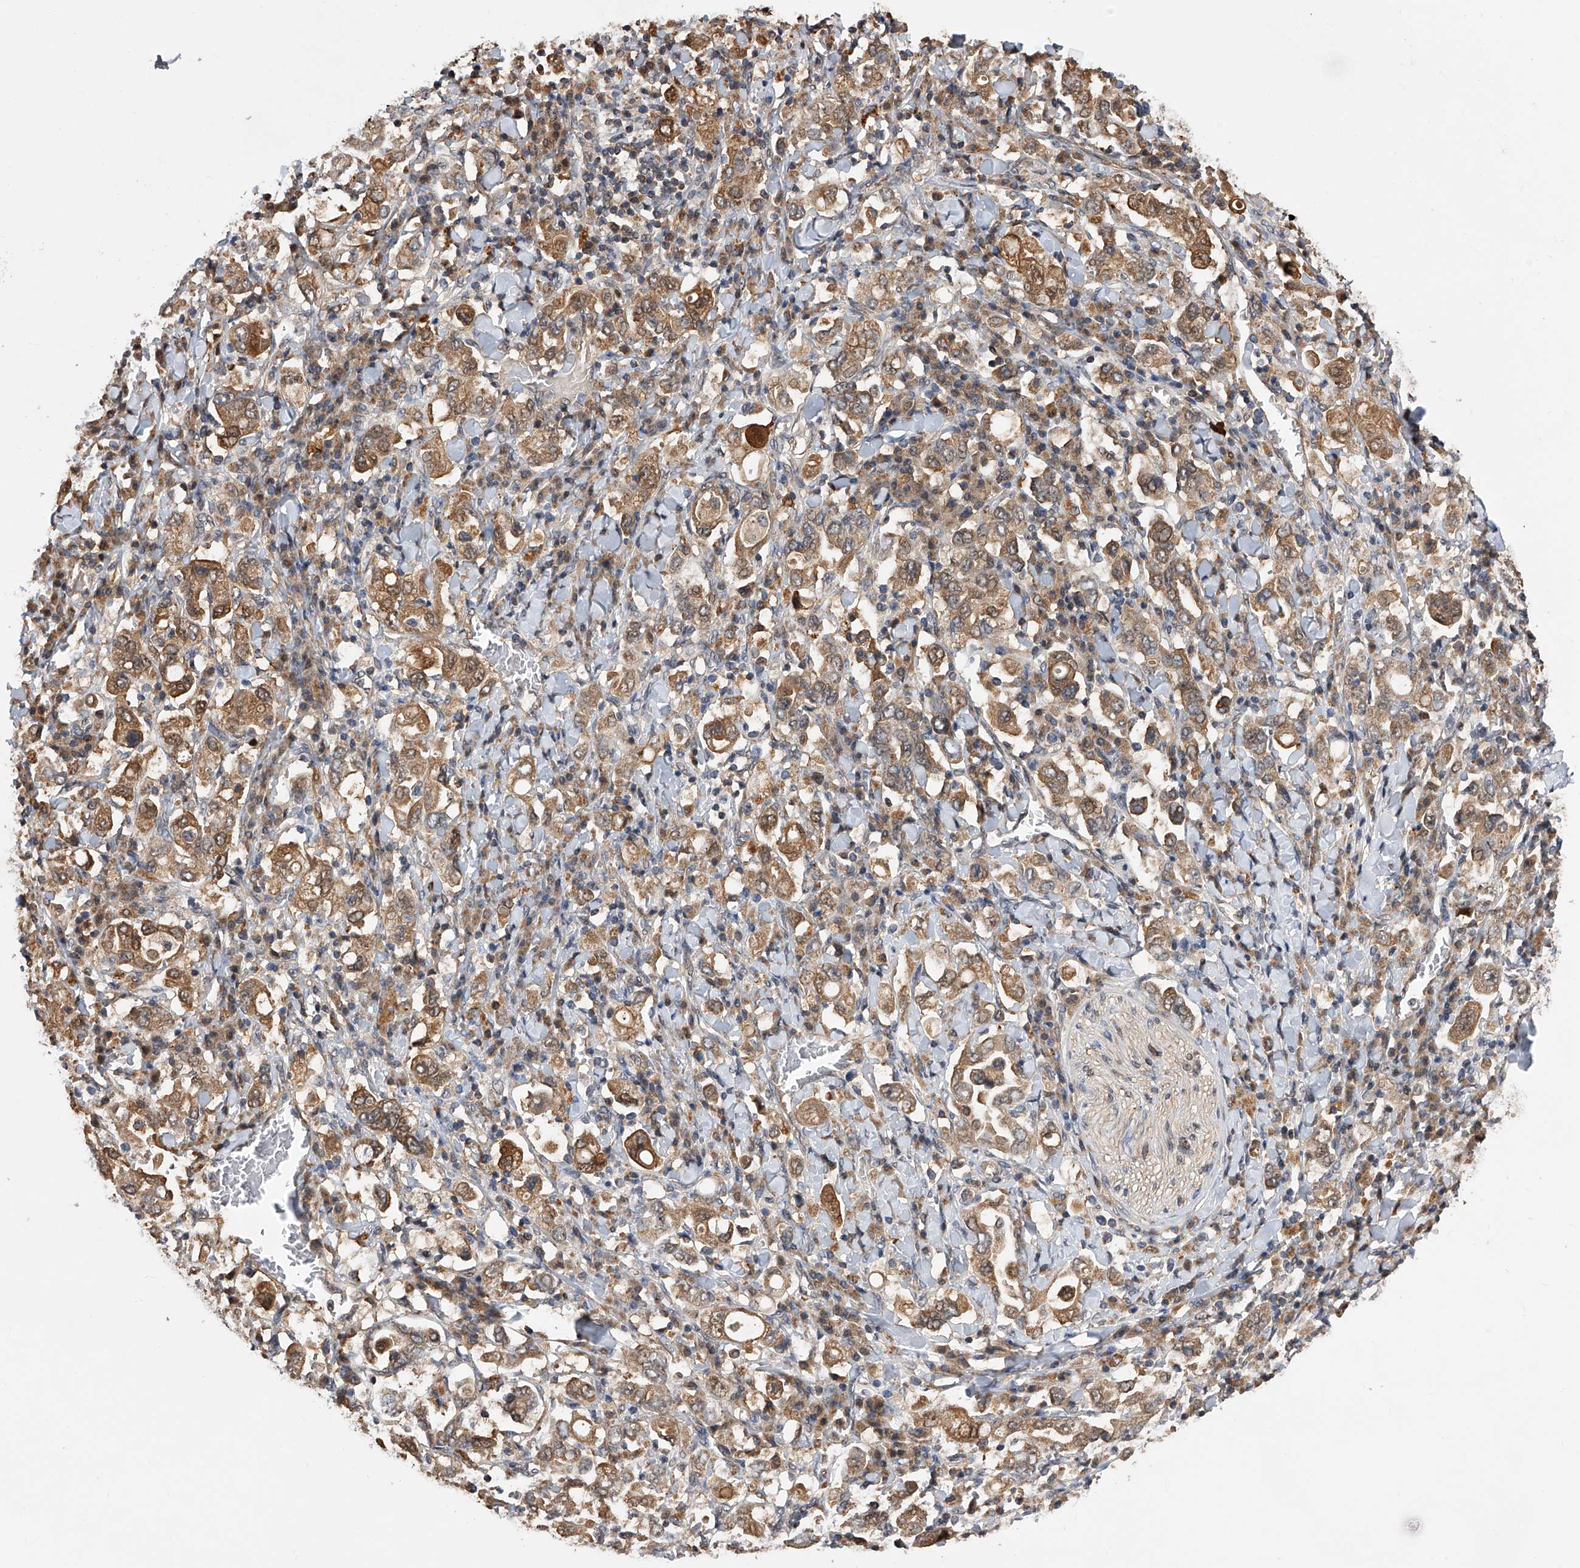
{"staining": {"intensity": "moderate", "quantity": ">75%", "location": "cytoplasmic/membranous,nuclear"}, "tissue": "stomach cancer", "cell_type": "Tumor cells", "image_type": "cancer", "snomed": [{"axis": "morphology", "description": "Adenocarcinoma, NOS"}, {"axis": "topography", "description": "Stomach, upper"}], "caption": "IHC of human stomach cancer (adenocarcinoma) exhibits medium levels of moderate cytoplasmic/membranous and nuclear staining in approximately >75% of tumor cells. (DAB IHC with brightfield microscopy, high magnification).", "gene": "GMDS", "patient": {"sex": "male", "age": 62}}